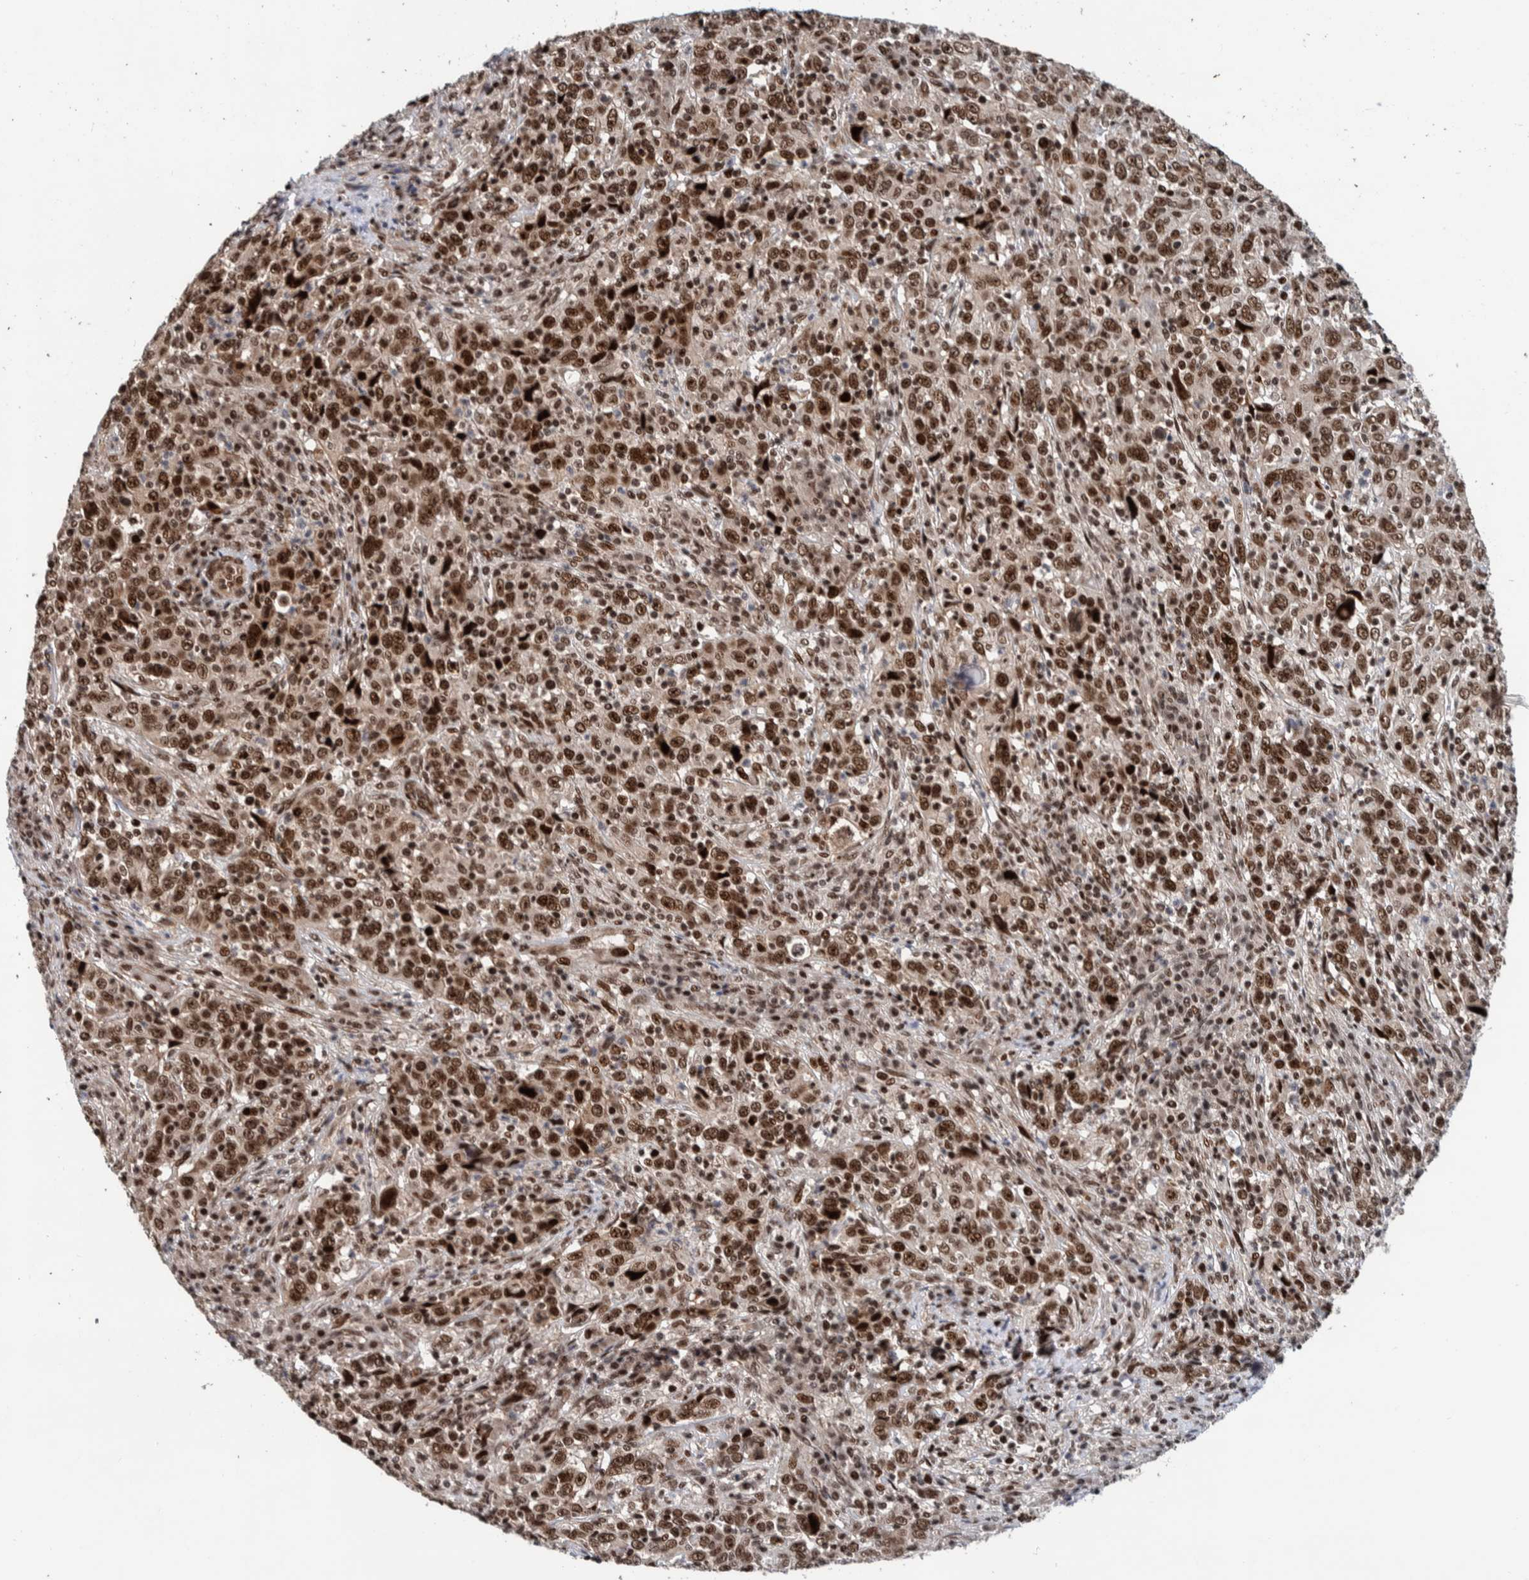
{"staining": {"intensity": "moderate", "quantity": ">75%", "location": "nuclear"}, "tissue": "cervical cancer", "cell_type": "Tumor cells", "image_type": "cancer", "snomed": [{"axis": "morphology", "description": "Squamous cell carcinoma, NOS"}, {"axis": "topography", "description": "Cervix"}], "caption": "Protein staining by IHC demonstrates moderate nuclear staining in about >75% of tumor cells in squamous cell carcinoma (cervical). (DAB (3,3'-diaminobenzidine) = brown stain, brightfield microscopy at high magnification).", "gene": "CHD4", "patient": {"sex": "female", "age": 46}}